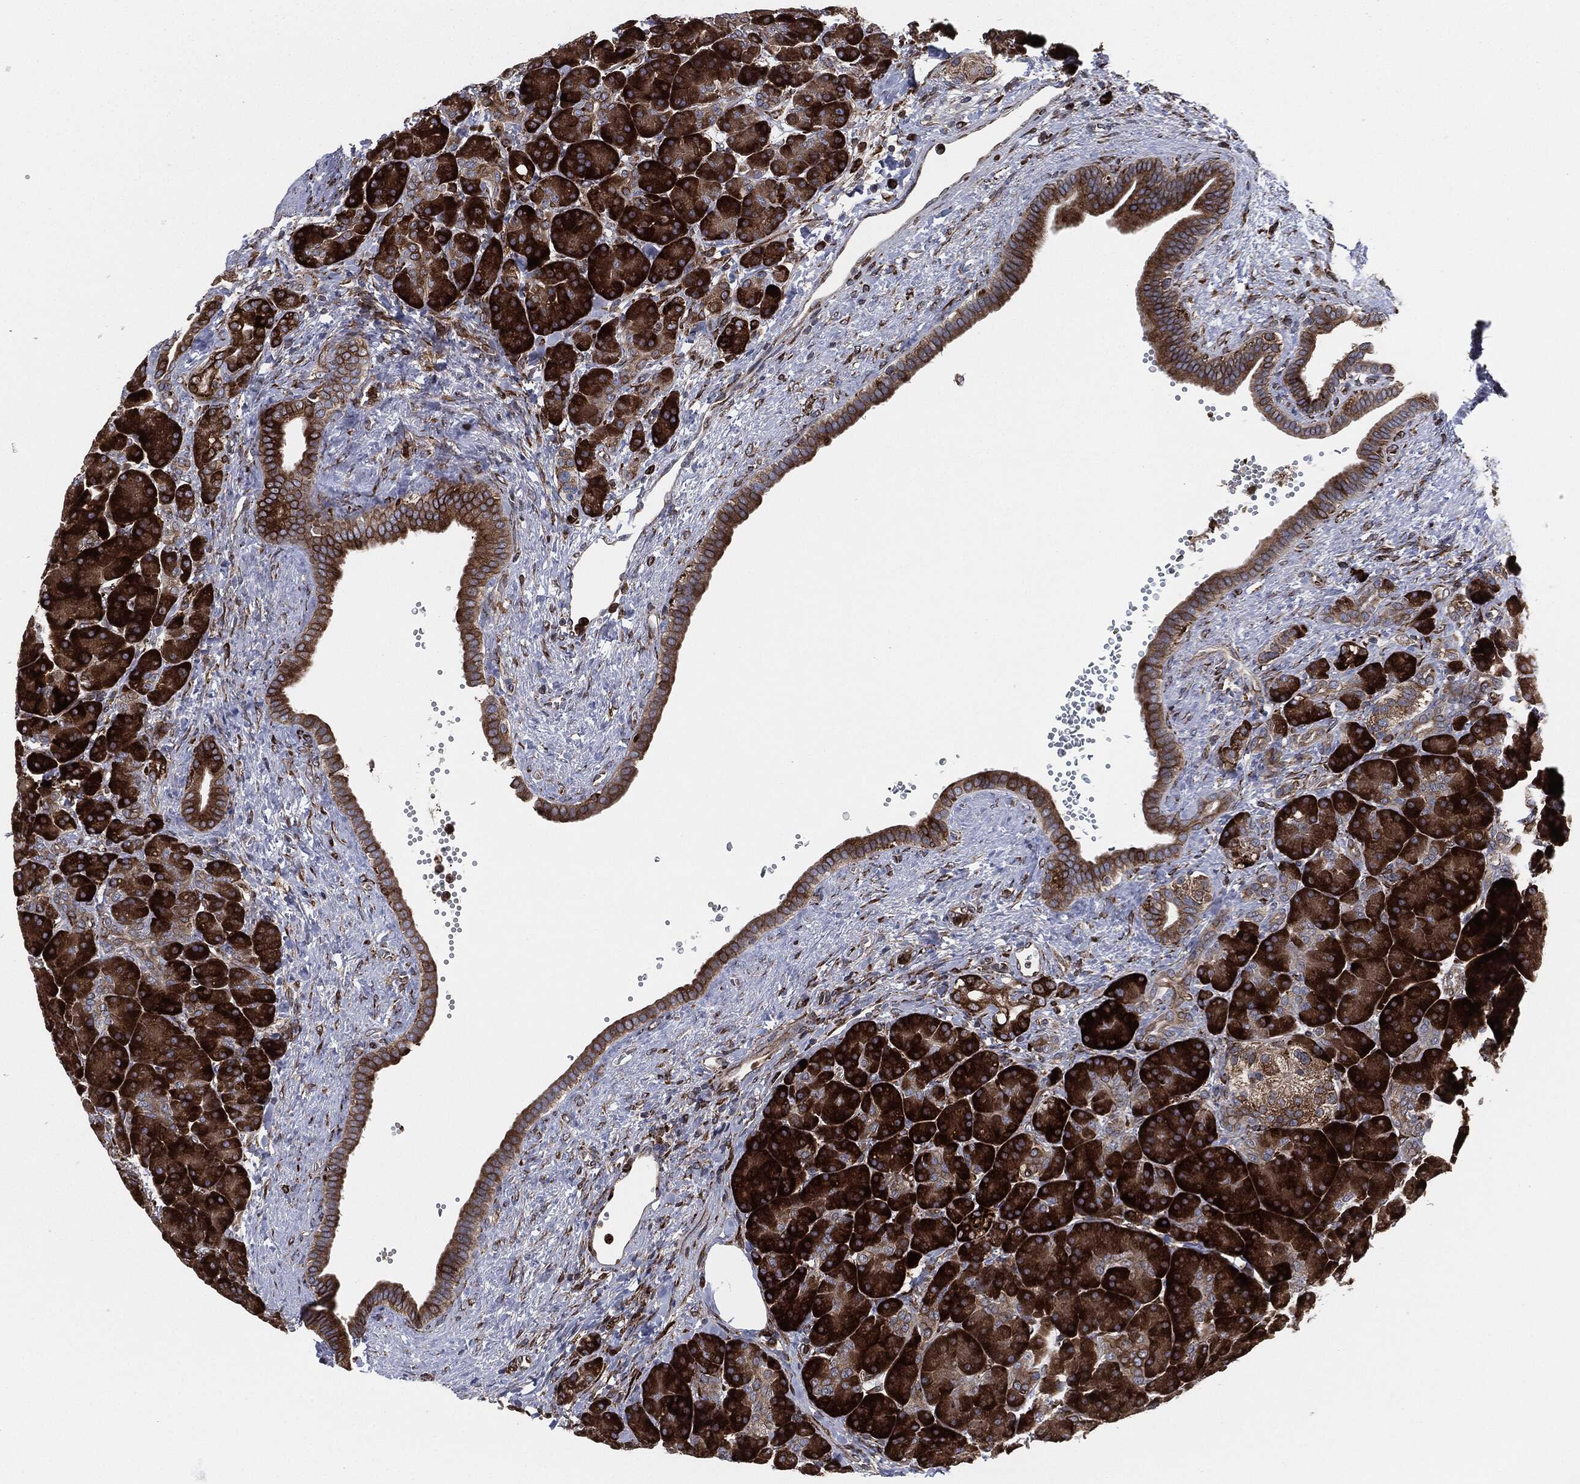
{"staining": {"intensity": "strong", "quantity": ">75%", "location": "cytoplasmic/membranous"}, "tissue": "pancreas", "cell_type": "Exocrine glandular cells", "image_type": "normal", "snomed": [{"axis": "morphology", "description": "Normal tissue, NOS"}, {"axis": "topography", "description": "Pancreas"}], "caption": "This histopathology image displays immunohistochemistry (IHC) staining of unremarkable pancreas, with high strong cytoplasmic/membranous staining in approximately >75% of exocrine glandular cells.", "gene": "CALR", "patient": {"sex": "female", "age": 63}}